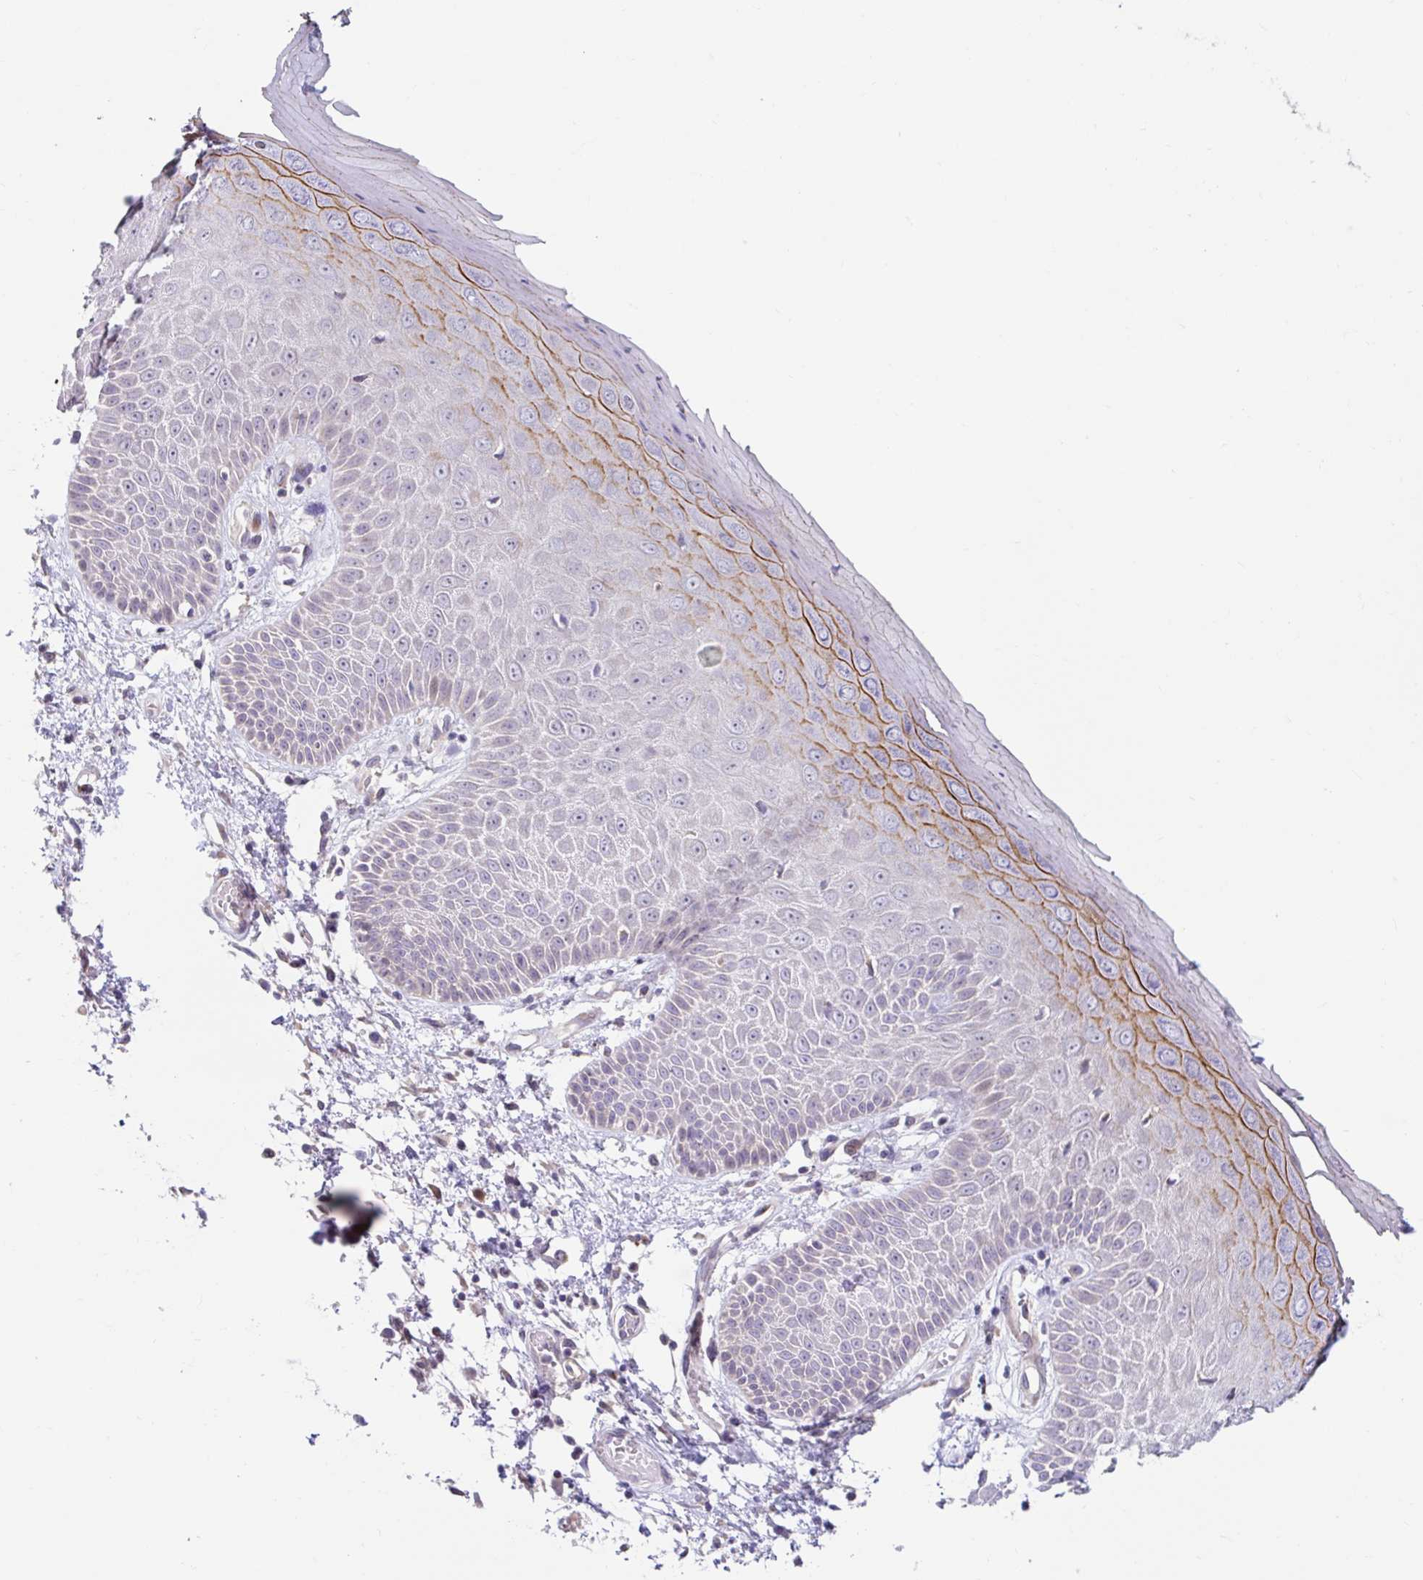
{"staining": {"intensity": "moderate", "quantity": "25%-75%", "location": "cytoplasmic/membranous"}, "tissue": "skin", "cell_type": "Epidermal cells", "image_type": "normal", "snomed": [{"axis": "morphology", "description": "Normal tissue, NOS"}, {"axis": "topography", "description": "Anal"}, {"axis": "topography", "description": "Peripheral nerve tissue"}], "caption": "Moderate cytoplasmic/membranous positivity for a protein is seen in about 25%-75% of epidermal cells of benign skin using IHC.", "gene": "NT5C1B", "patient": {"sex": "male", "age": 78}}